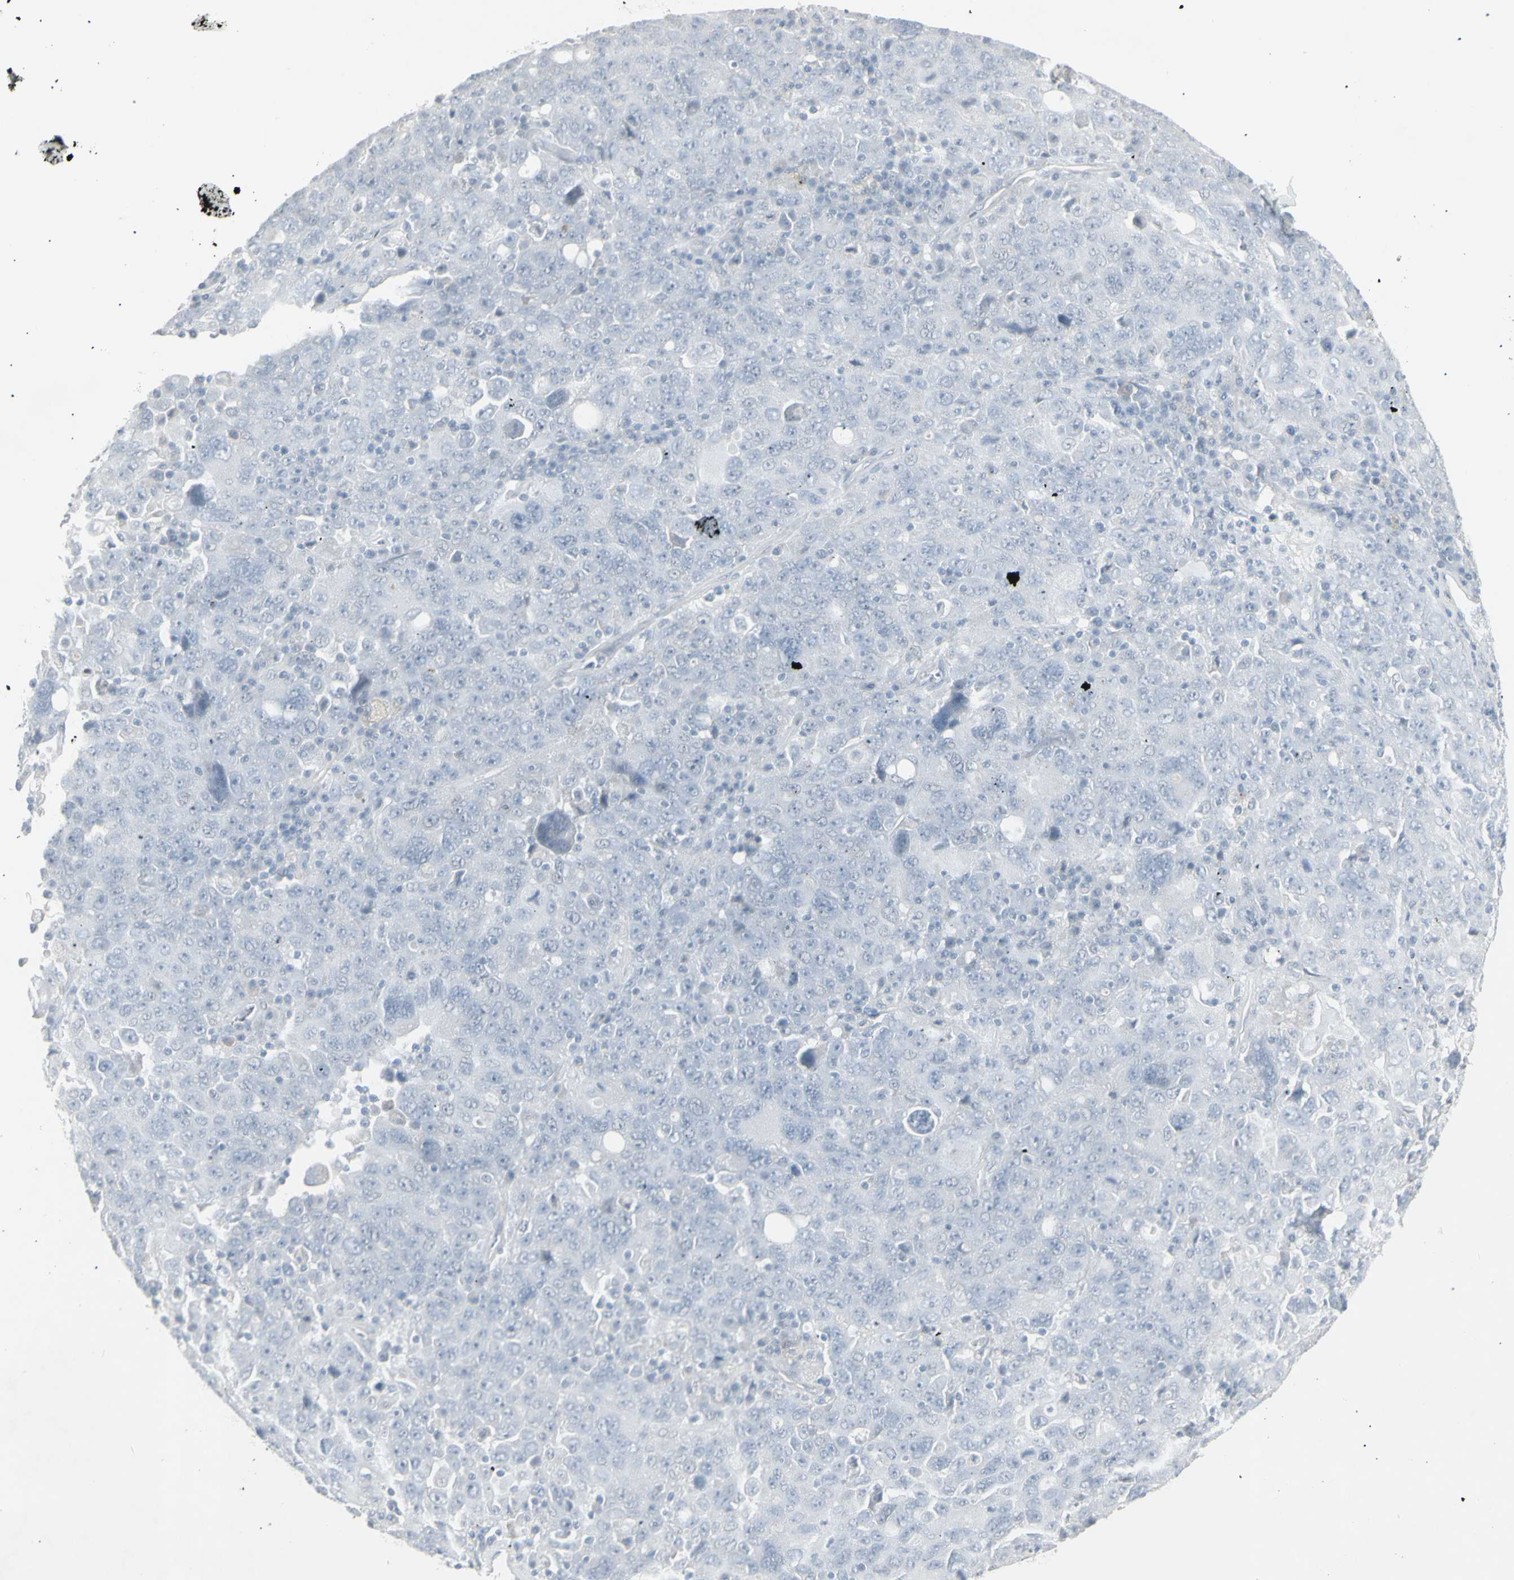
{"staining": {"intensity": "negative", "quantity": "none", "location": "none"}, "tissue": "ovarian cancer", "cell_type": "Tumor cells", "image_type": "cancer", "snomed": [{"axis": "morphology", "description": "Carcinoma, endometroid"}, {"axis": "topography", "description": "Ovary"}], "caption": "IHC histopathology image of ovarian cancer stained for a protein (brown), which demonstrates no positivity in tumor cells.", "gene": "YBX2", "patient": {"sex": "female", "age": 62}}